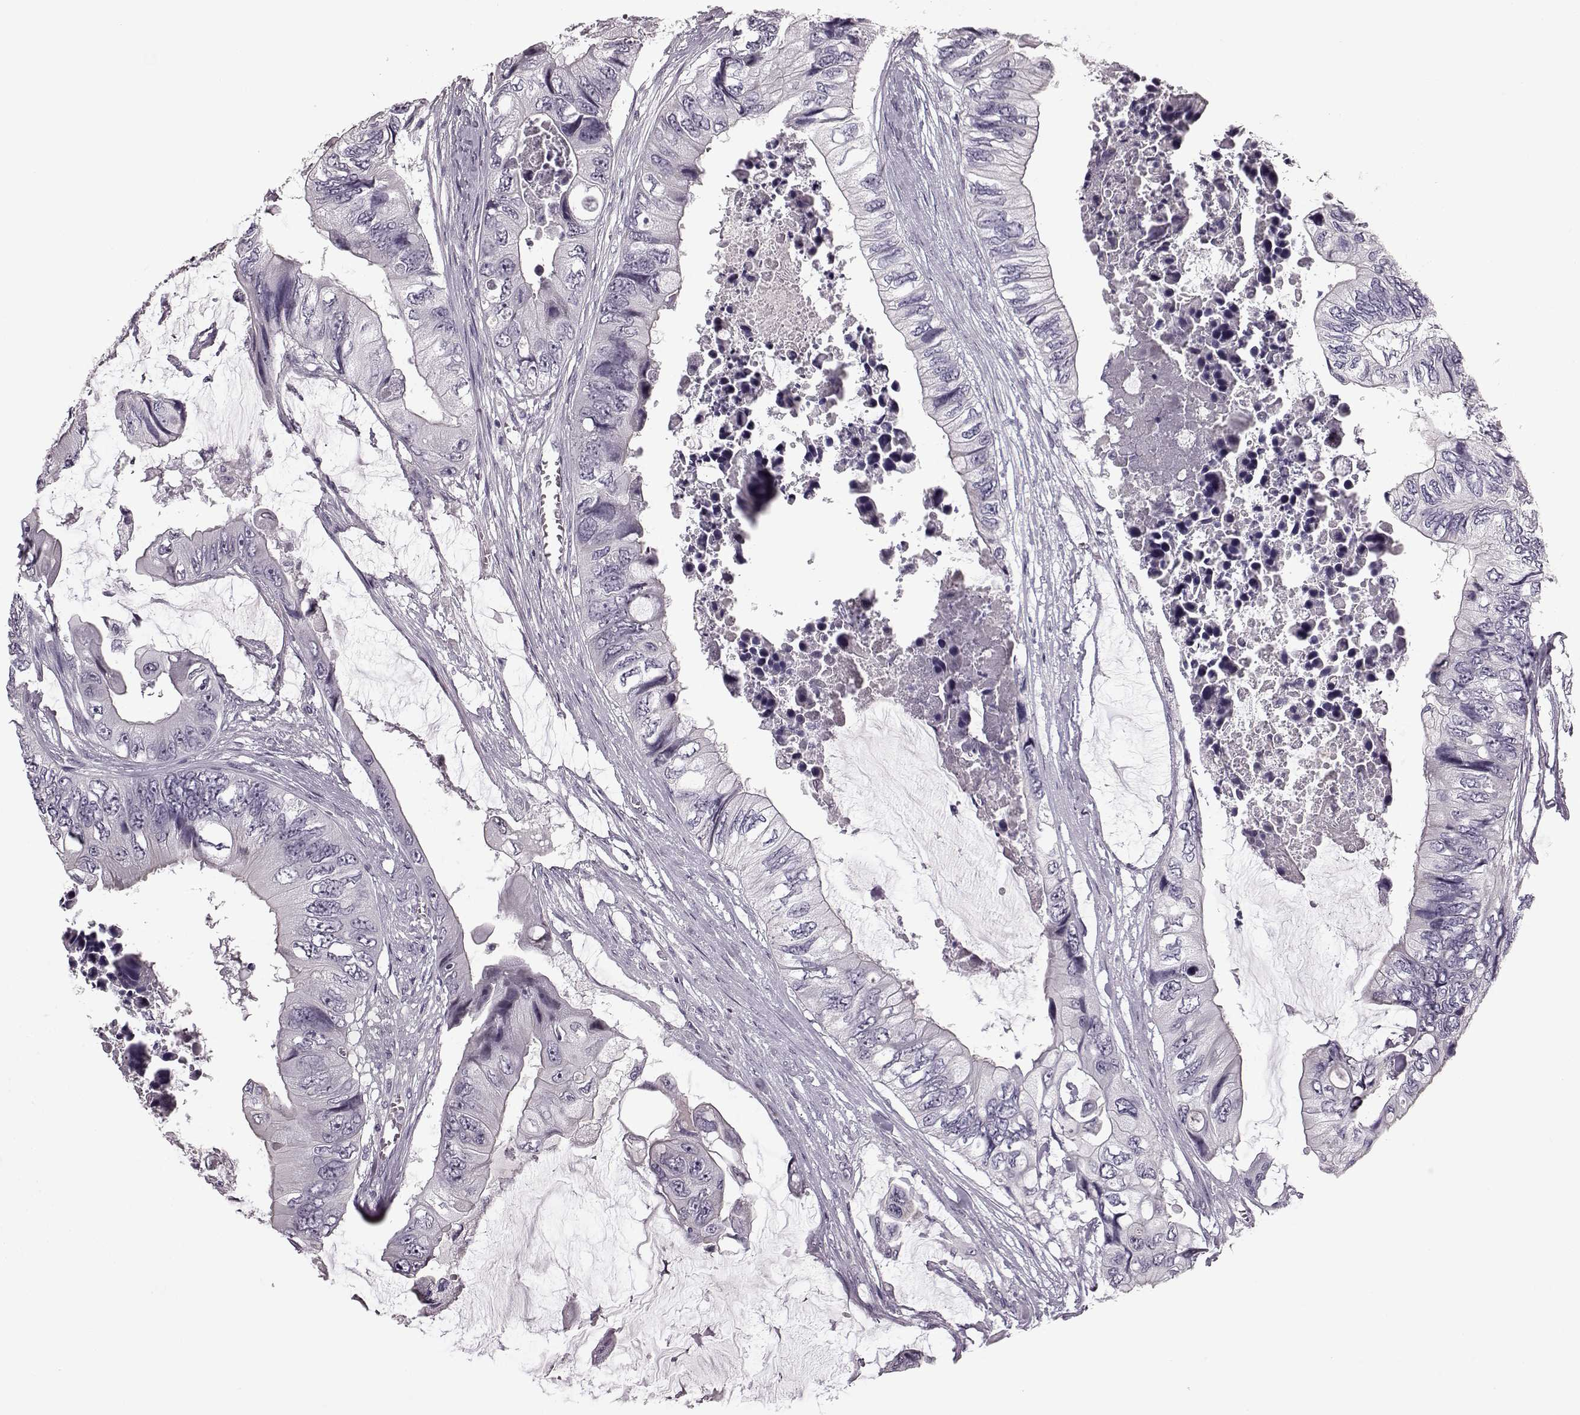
{"staining": {"intensity": "negative", "quantity": "none", "location": "none"}, "tissue": "colorectal cancer", "cell_type": "Tumor cells", "image_type": "cancer", "snomed": [{"axis": "morphology", "description": "Adenocarcinoma, NOS"}, {"axis": "topography", "description": "Rectum"}], "caption": "Colorectal cancer stained for a protein using IHC shows no positivity tumor cells.", "gene": "PRPH2", "patient": {"sex": "male", "age": 63}}